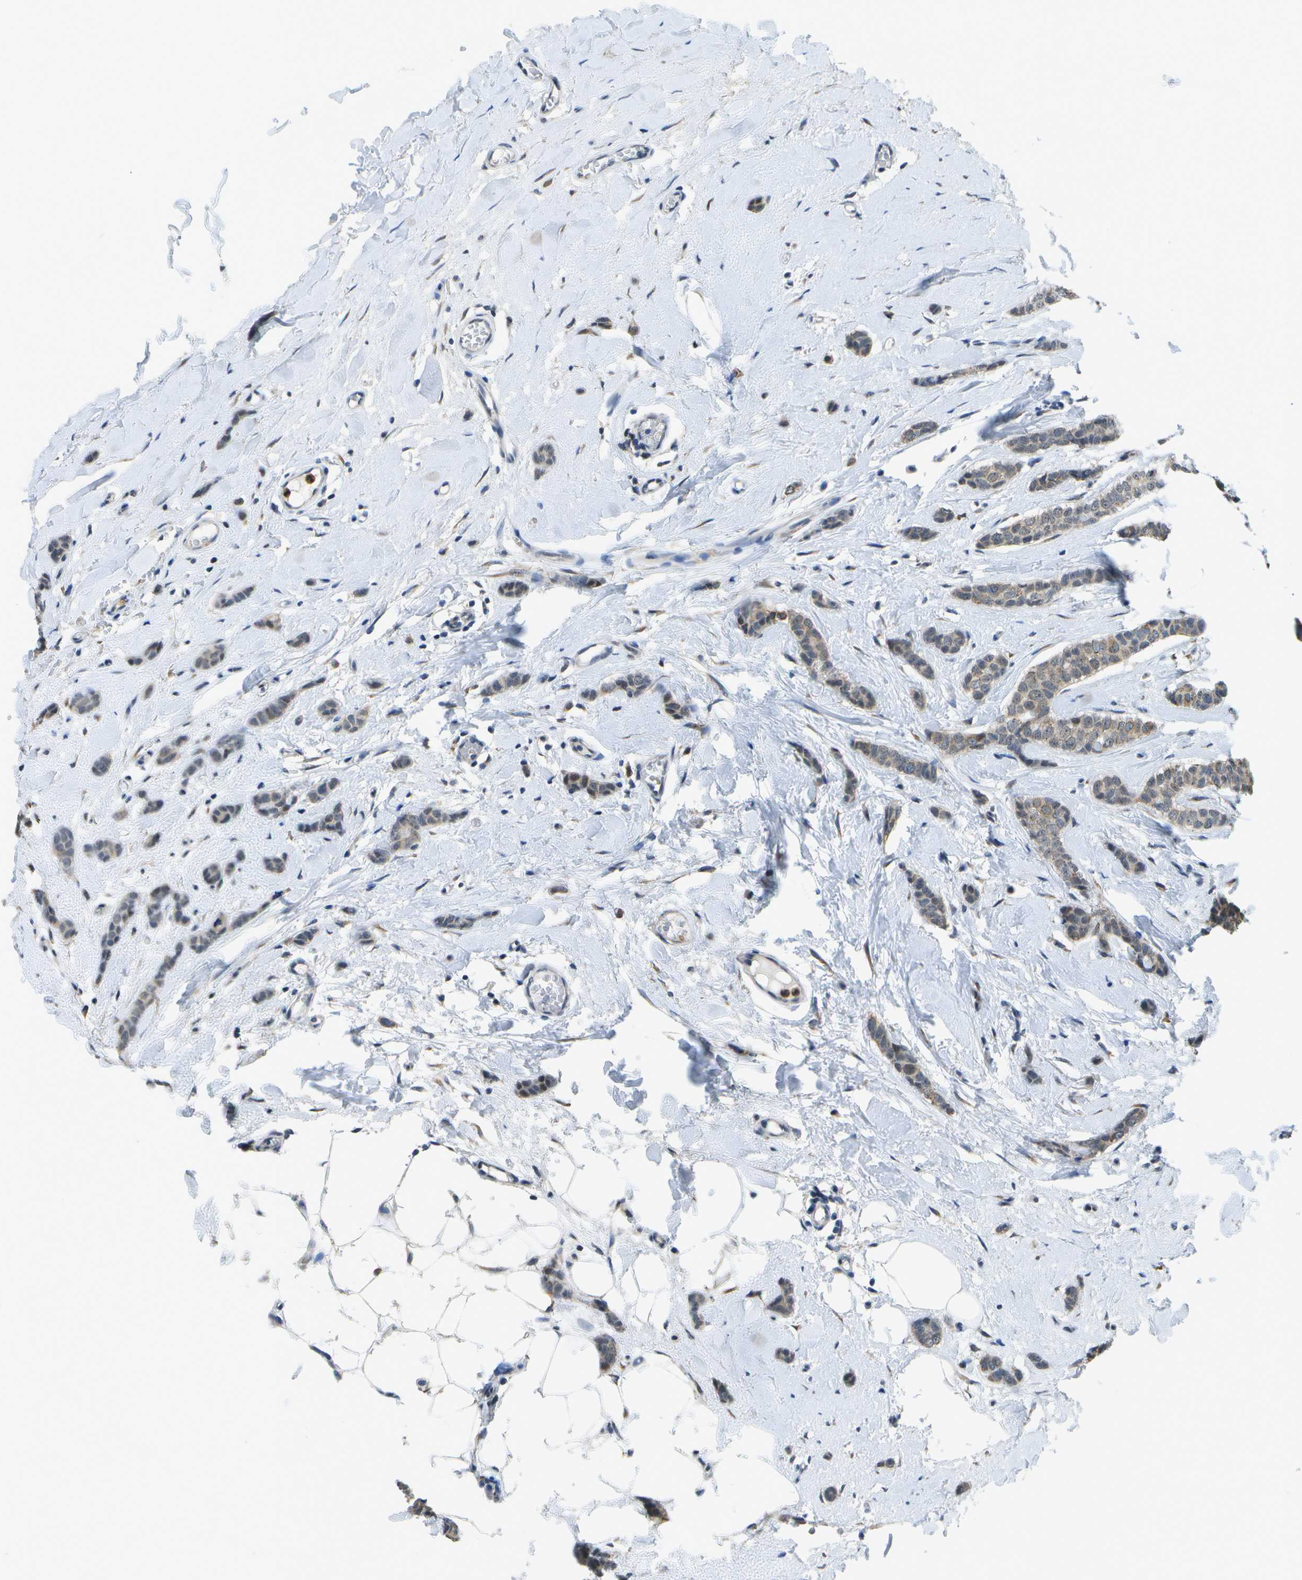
{"staining": {"intensity": "weak", "quantity": ">75%", "location": "cytoplasmic/membranous,nuclear"}, "tissue": "breast cancer", "cell_type": "Tumor cells", "image_type": "cancer", "snomed": [{"axis": "morphology", "description": "Lobular carcinoma"}, {"axis": "topography", "description": "Skin"}, {"axis": "topography", "description": "Breast"}], "caption": "Brown immunohistochemical staining in breast cancer displays weak cytoplasmic/membranous and nuclear expression in approximately >75% of tumor cells.", "gene": "DSE", "patient": {"sex": "female", "age": 46}}